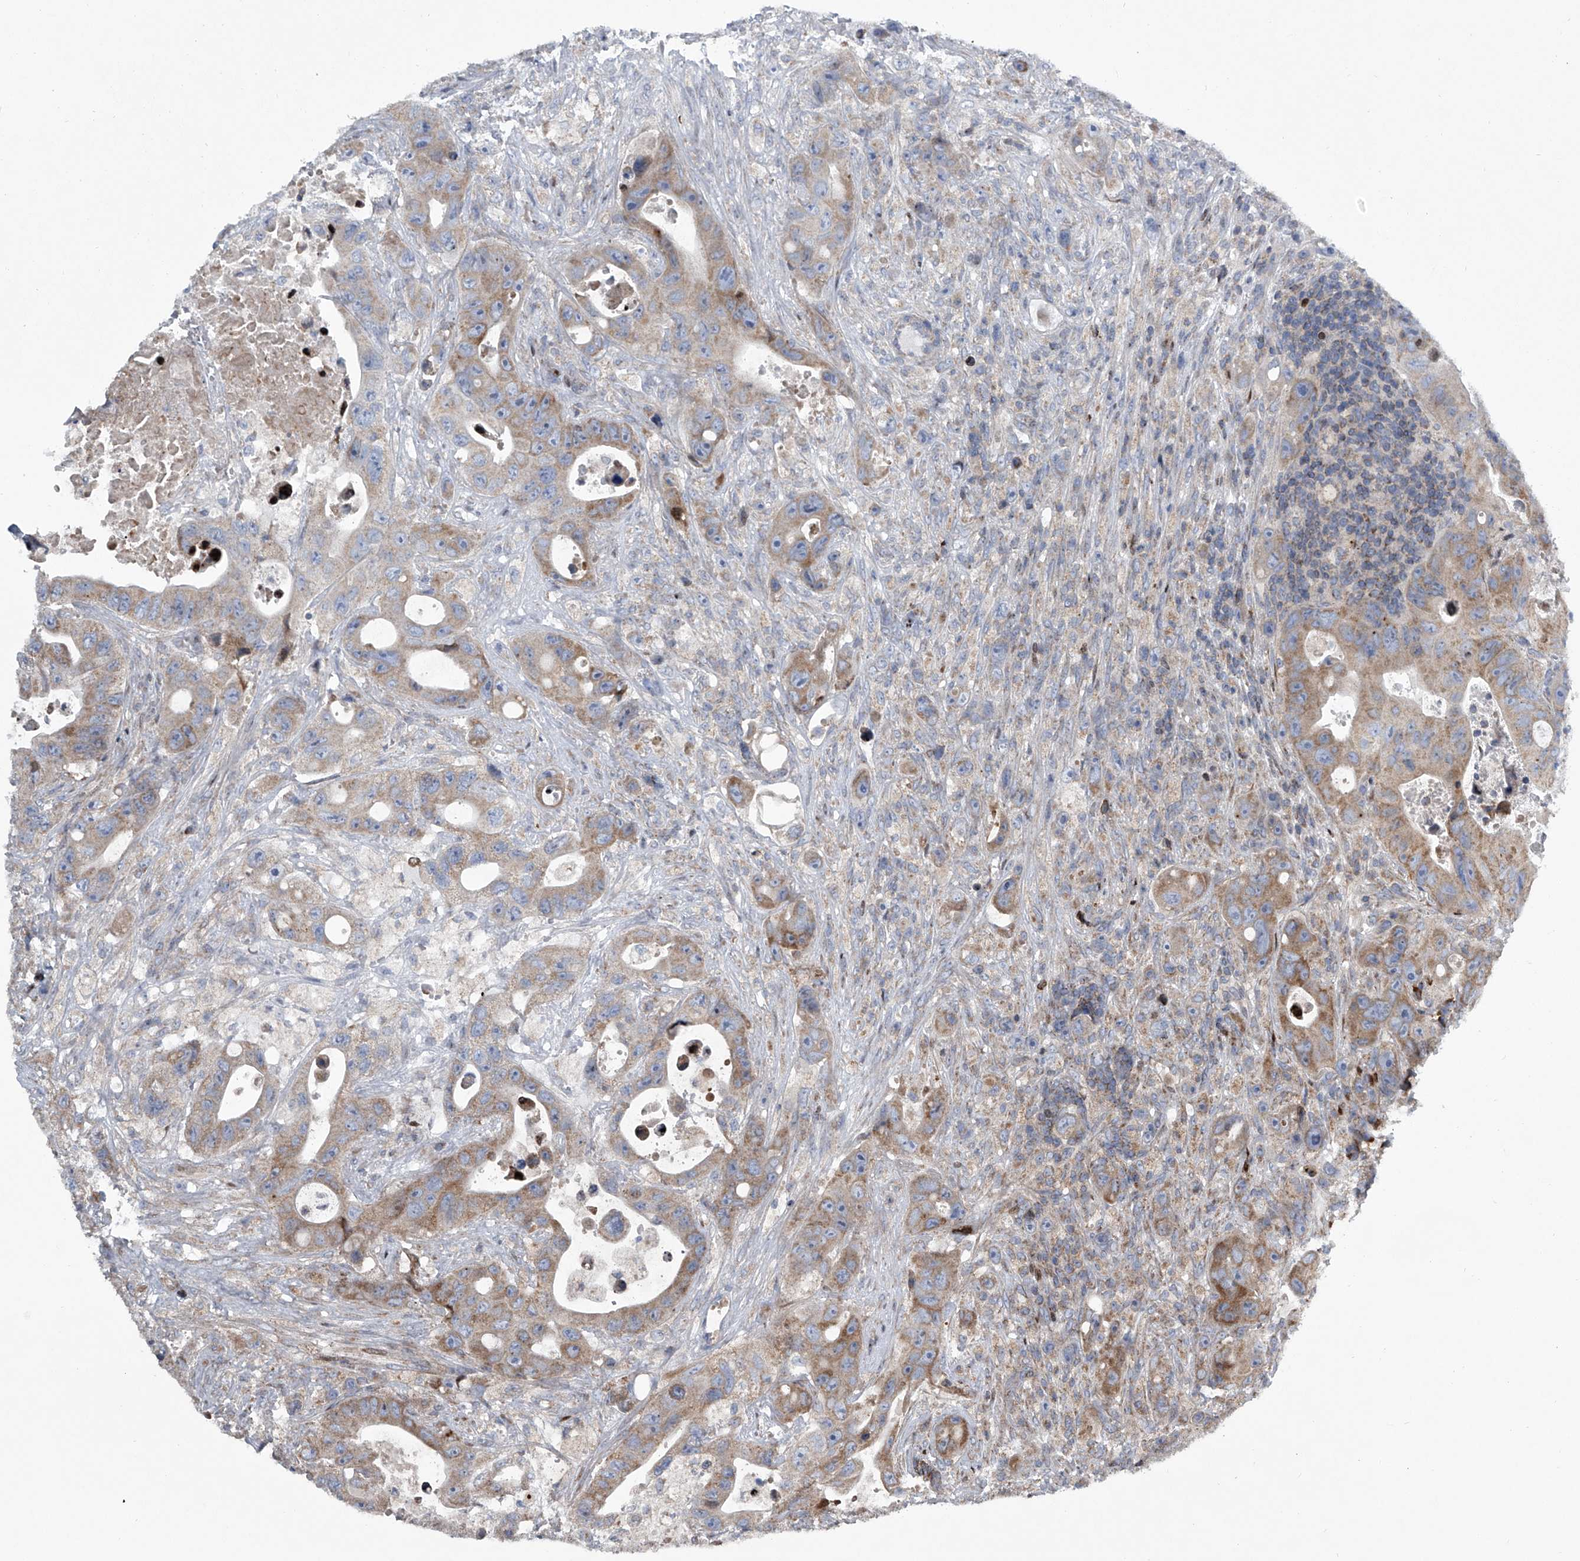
{"staining": {"intensity": "moderate", "quantity": "25%-75%", "location": "cytoplasmic/membranous"}, "tissue": "colorectal cancer", "cell_type": "Tumor cells", "image_type": "cancer", "snomed": [{"axis": "morphology", "description": "Adenocarcinoma, NOS"}, {"axis": "topography", "description": "Colon"}], "caption": "Immunohistochemistry photomicrograph of neoplastic tissue: human colorectal cancer stained using immunohistochemistry (IHC) shows medium levels of moderate protein expression localized specifically in the cytoplasmic/membranous of tumor cells, appearing as a cytoplasmic/membranous brown color.", "gene": "STRADA", "patient": {"sex": "female", "age": 46}}